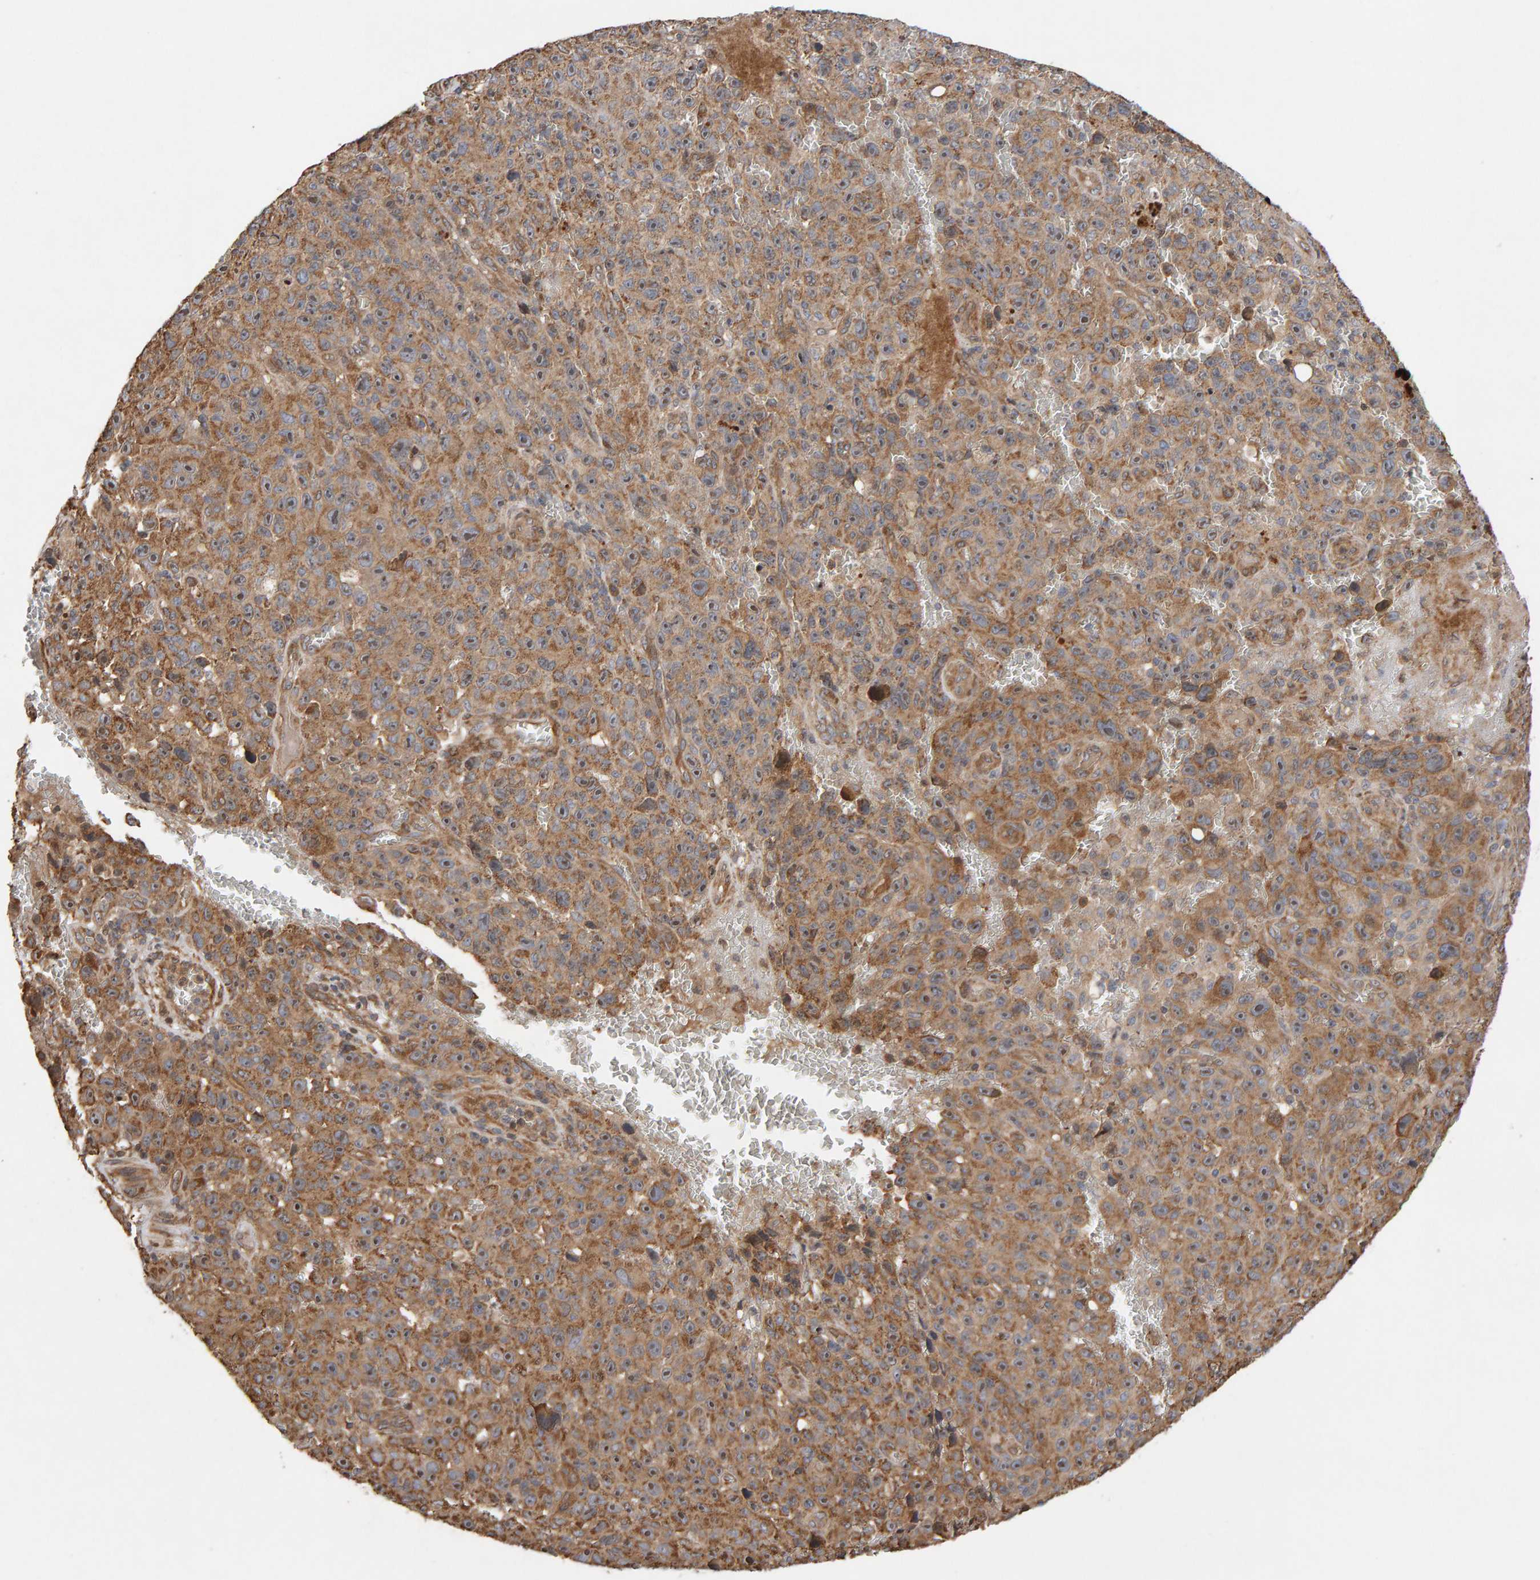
{"staining": {"intensity": "weak", "quantity": ">75%", "location": "cytoplasmic/membranous"}, "tissue": "melanoma", "cell_type": "Tumor cells", "image_type": "cancer", "snomed": [{"axis": "morphology", "description": "Malignant melanoma, NOS"}, {"axis": "topography", "description": "Skin"}], "caption": "Malignant melanoma stained with immunohistochemistry displays weak cytoplasmic/membranous staining in approximately >75% of tumor cells.", "gene": "LZTS1", "patient": {"sex": "female", "age": 82}}